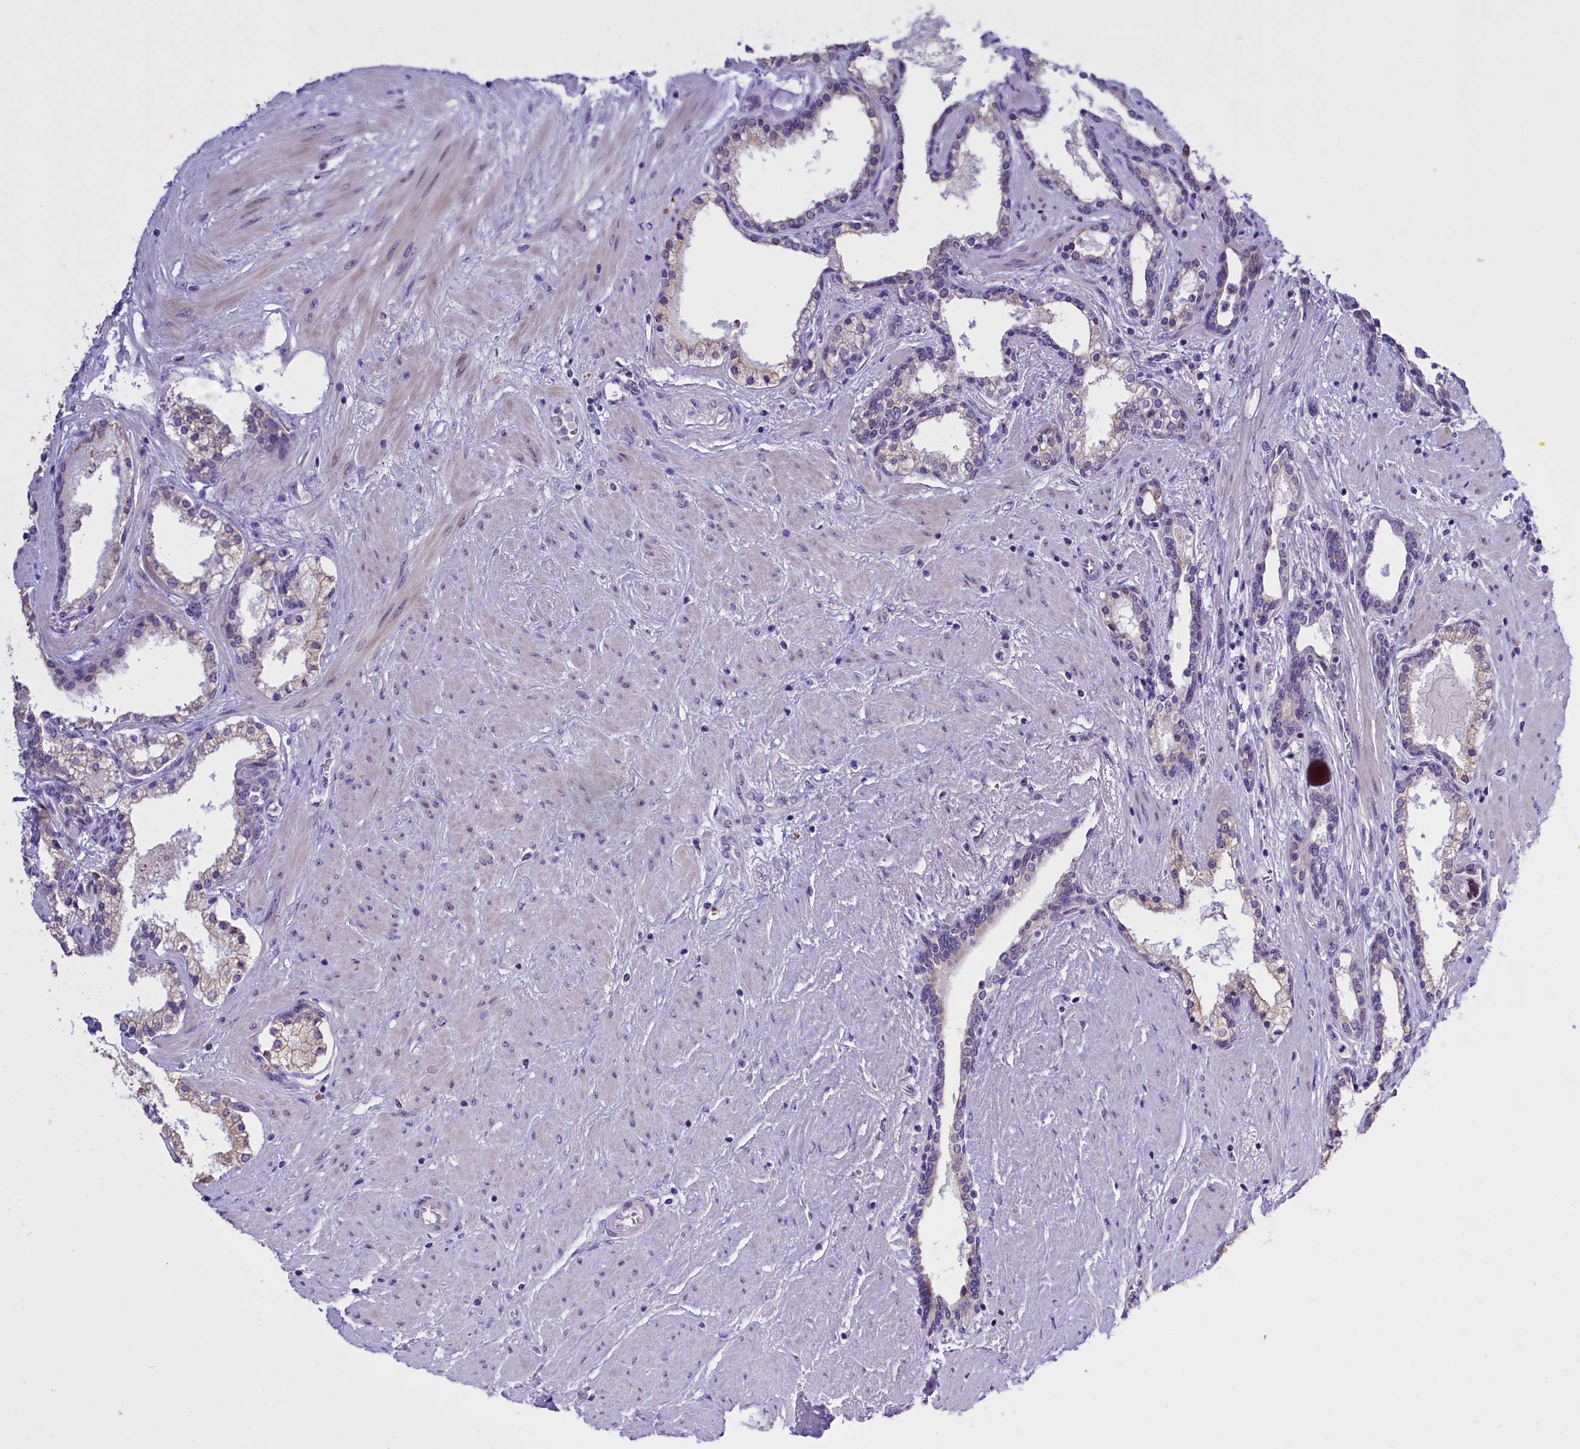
{"staining": {"intensity": "moderate", "quantity": "25%-75%", "location": "nuclear"}, "tissue": "prostate cancer", "cell_type": "Tumor cells", "image_type": "cancer", "snomed": [{"axis": "morphology", "description": "Adenocarcinoma, High grade"}, {"axis": "topography", "description": "Prostate"}], "caption": "An IHC micrograph of neoplastic tissue is shown. Protein staining in brown shows moderate nuclear positivity in adenocarcinoma (high-grade) (prostate) within tumor cells.", "gene": "TBL3", "patient": {"sex": "male", "age": 58}}